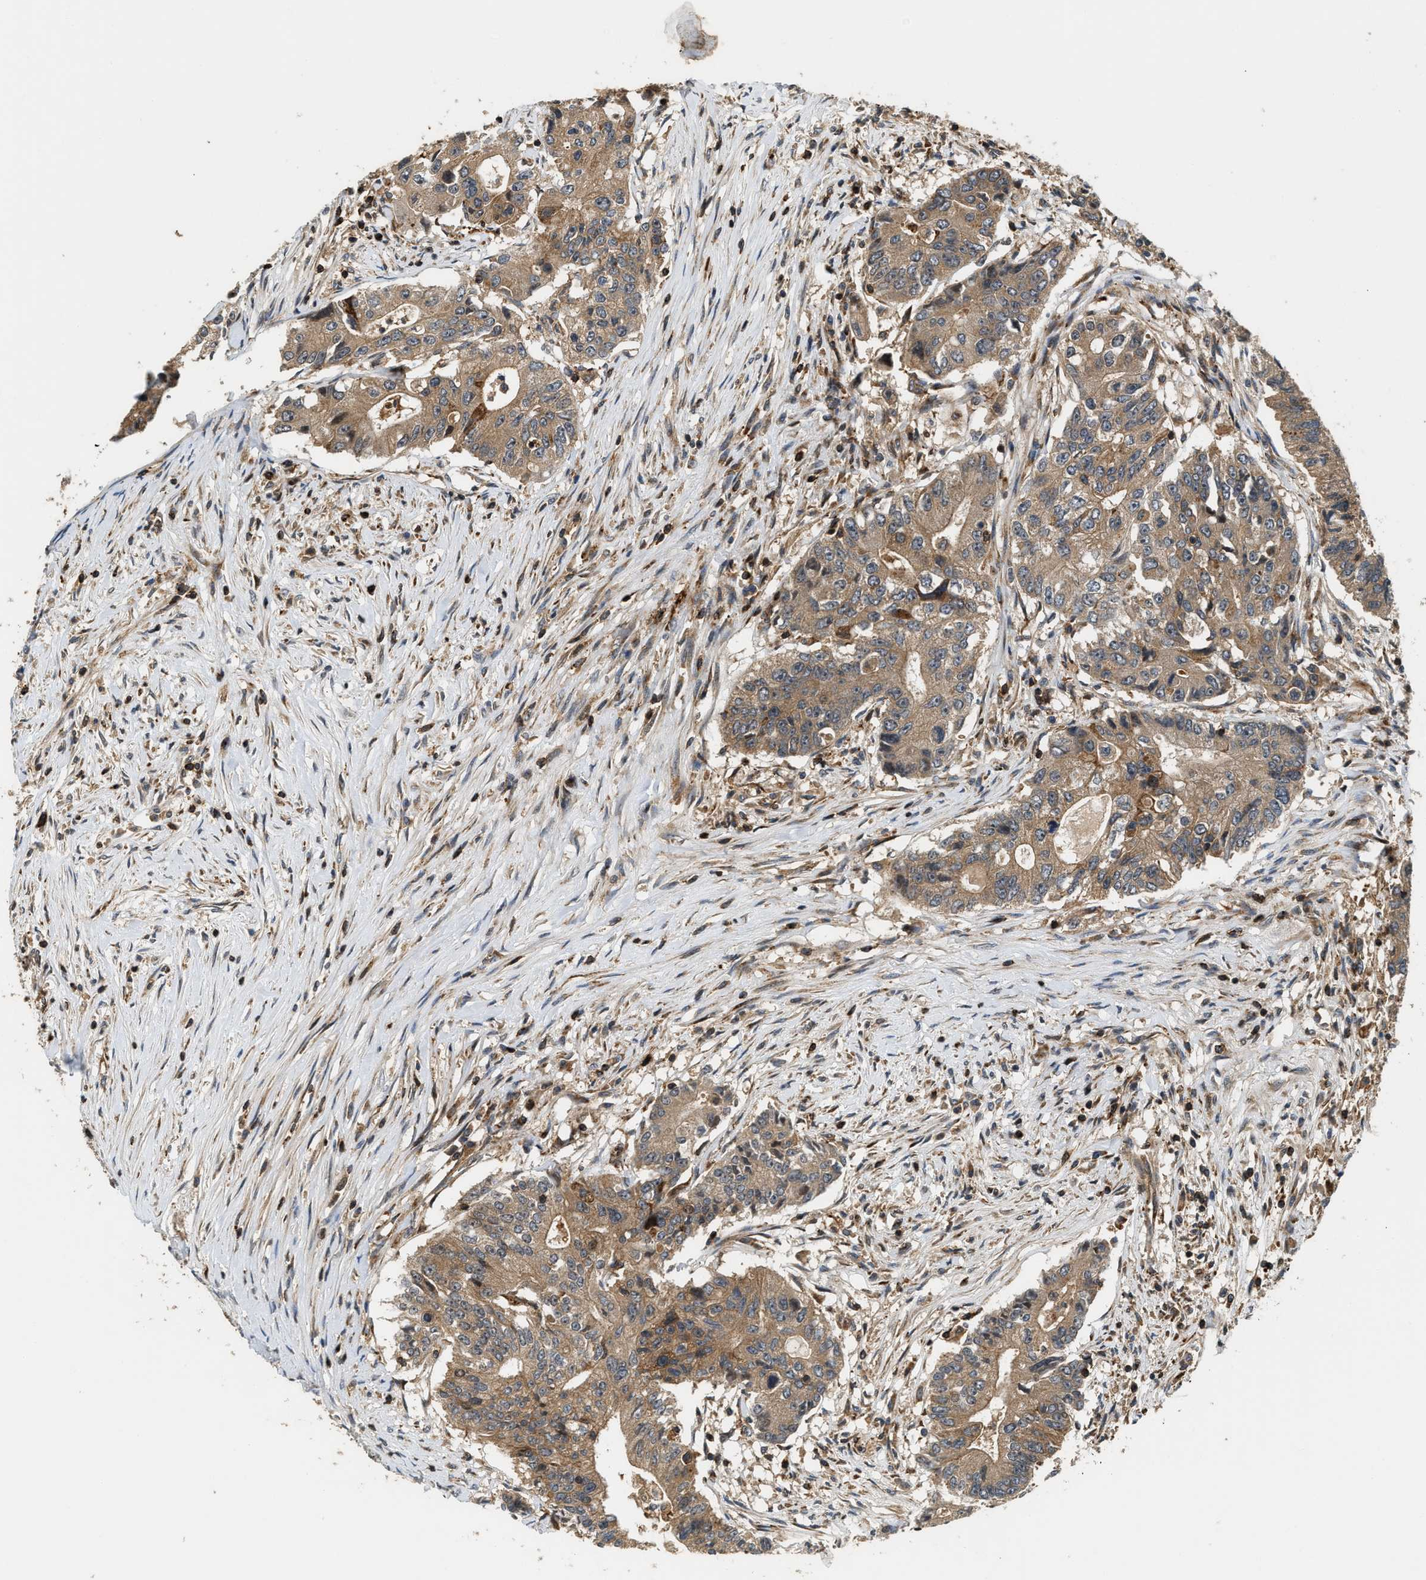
{"staining": {"intensity": "moderate", "quantity": ">75%", "location": "cytoplasmic/membranous"}, "tissue": "colorectal cancer", "cell_type": "Tumor cells", "image_type": "cancer", "snomed": [{"axis": "morphology", "description": "Adenocarcinoma, NOS"}, {"axis": "topography", "description": "Colon"}], "caption": "The photomicrograph displays staining of colorectal cancer, revealing moderate cytoplasmic/membranous protein positivity (brown color) within tumor cells.", "gene": "SNX5", "patient": {"sex": "female", "age": 77}}